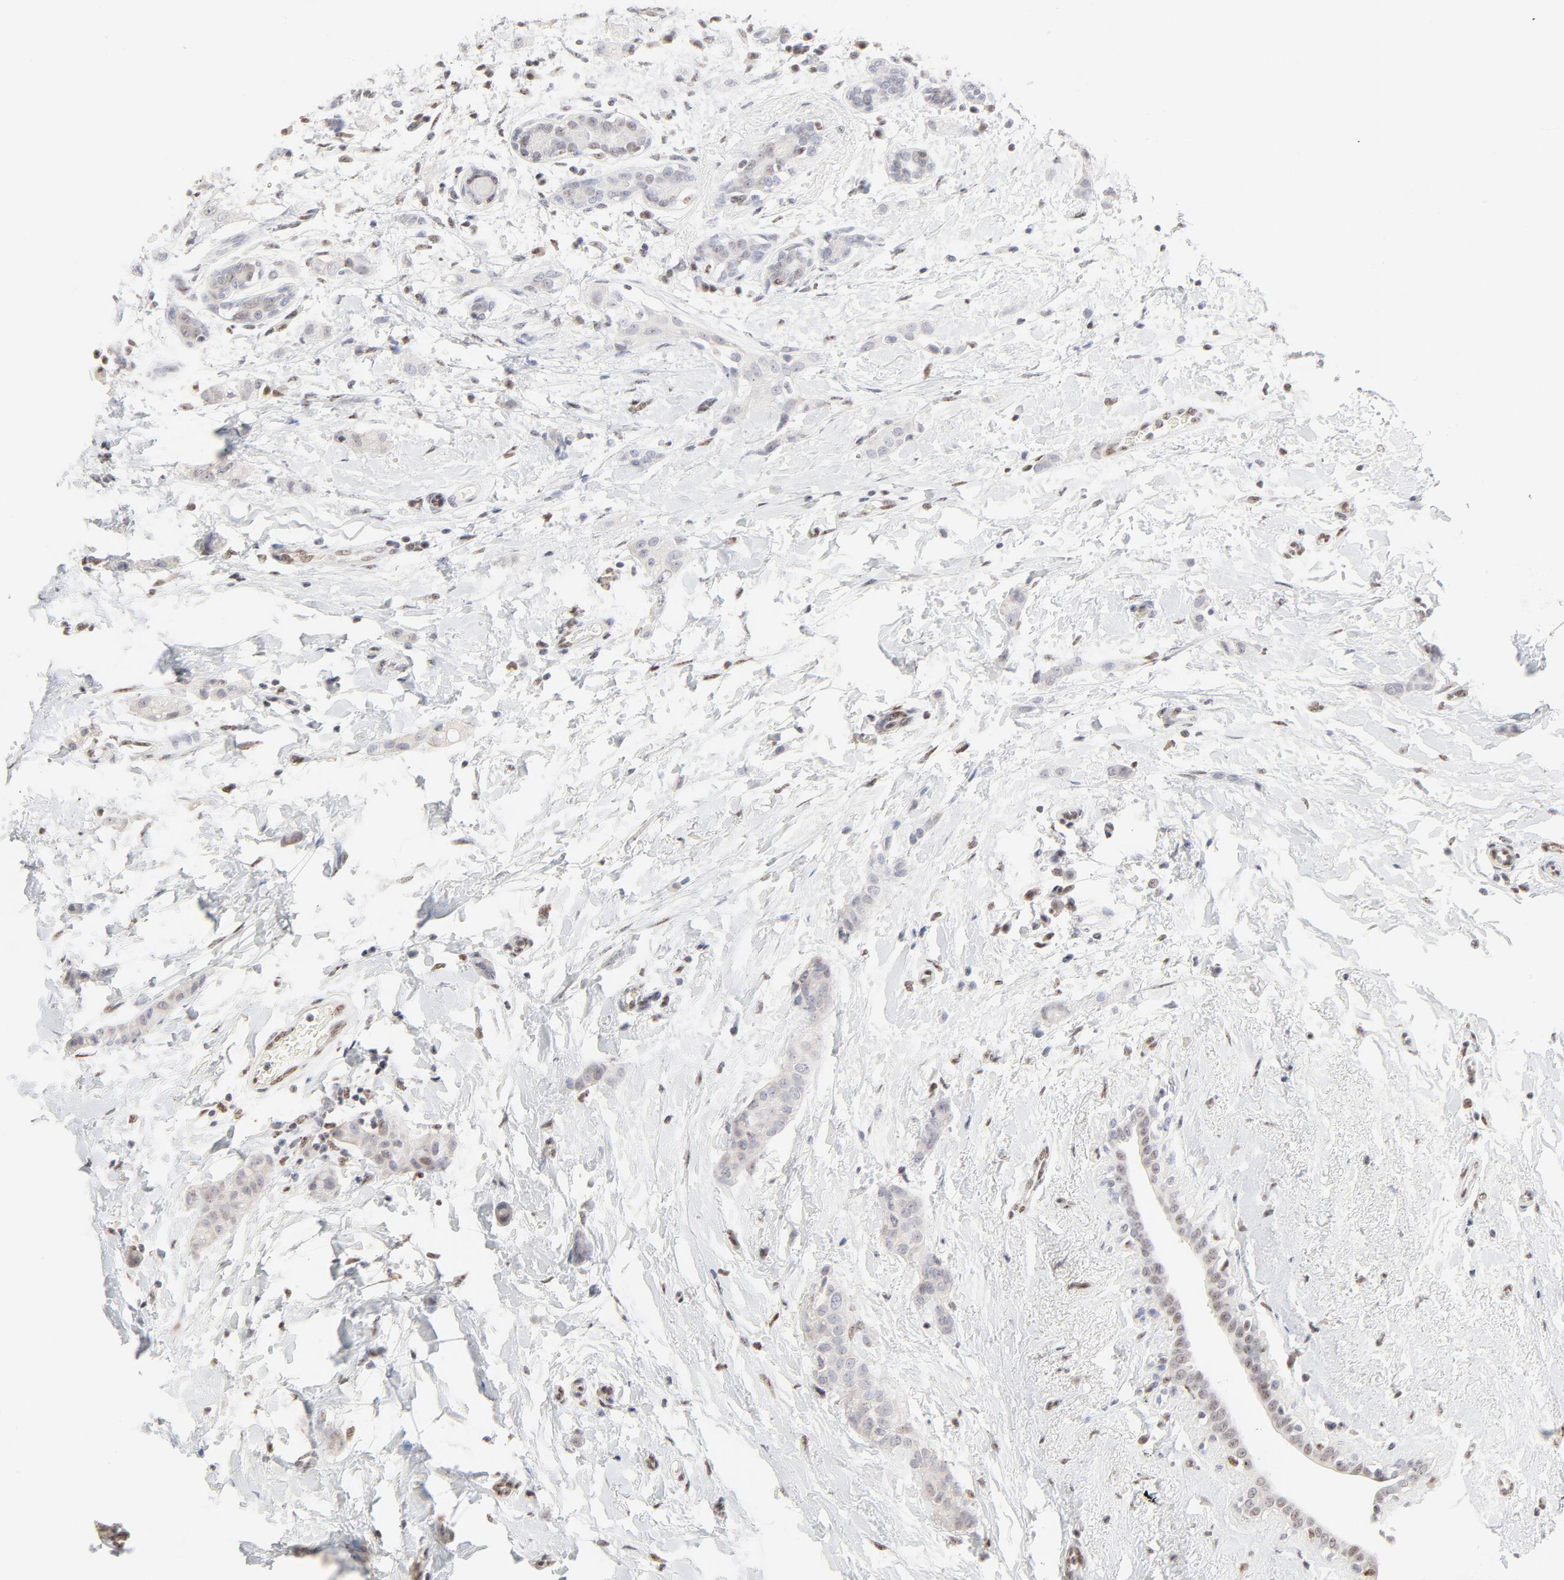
{"staining": {"intensity": "negative", "quantity": "none", "location": "none"}, "tissue": "breast cancer", "cell_type": "Tumor cells", "image_type": "cancer", "snomed": [{"axis": "morphology", "description": "Lobular carcinoma"}, {"axis": "topography", "description": "Breast"}], "caption": "An IHC histopathology image of breast lobular carcinoma is shown. There is no staining in tumor cells of breast lobular carcinoma.", "gene": "NFIL3", "patient": {"sex": "female", "age": 55}}